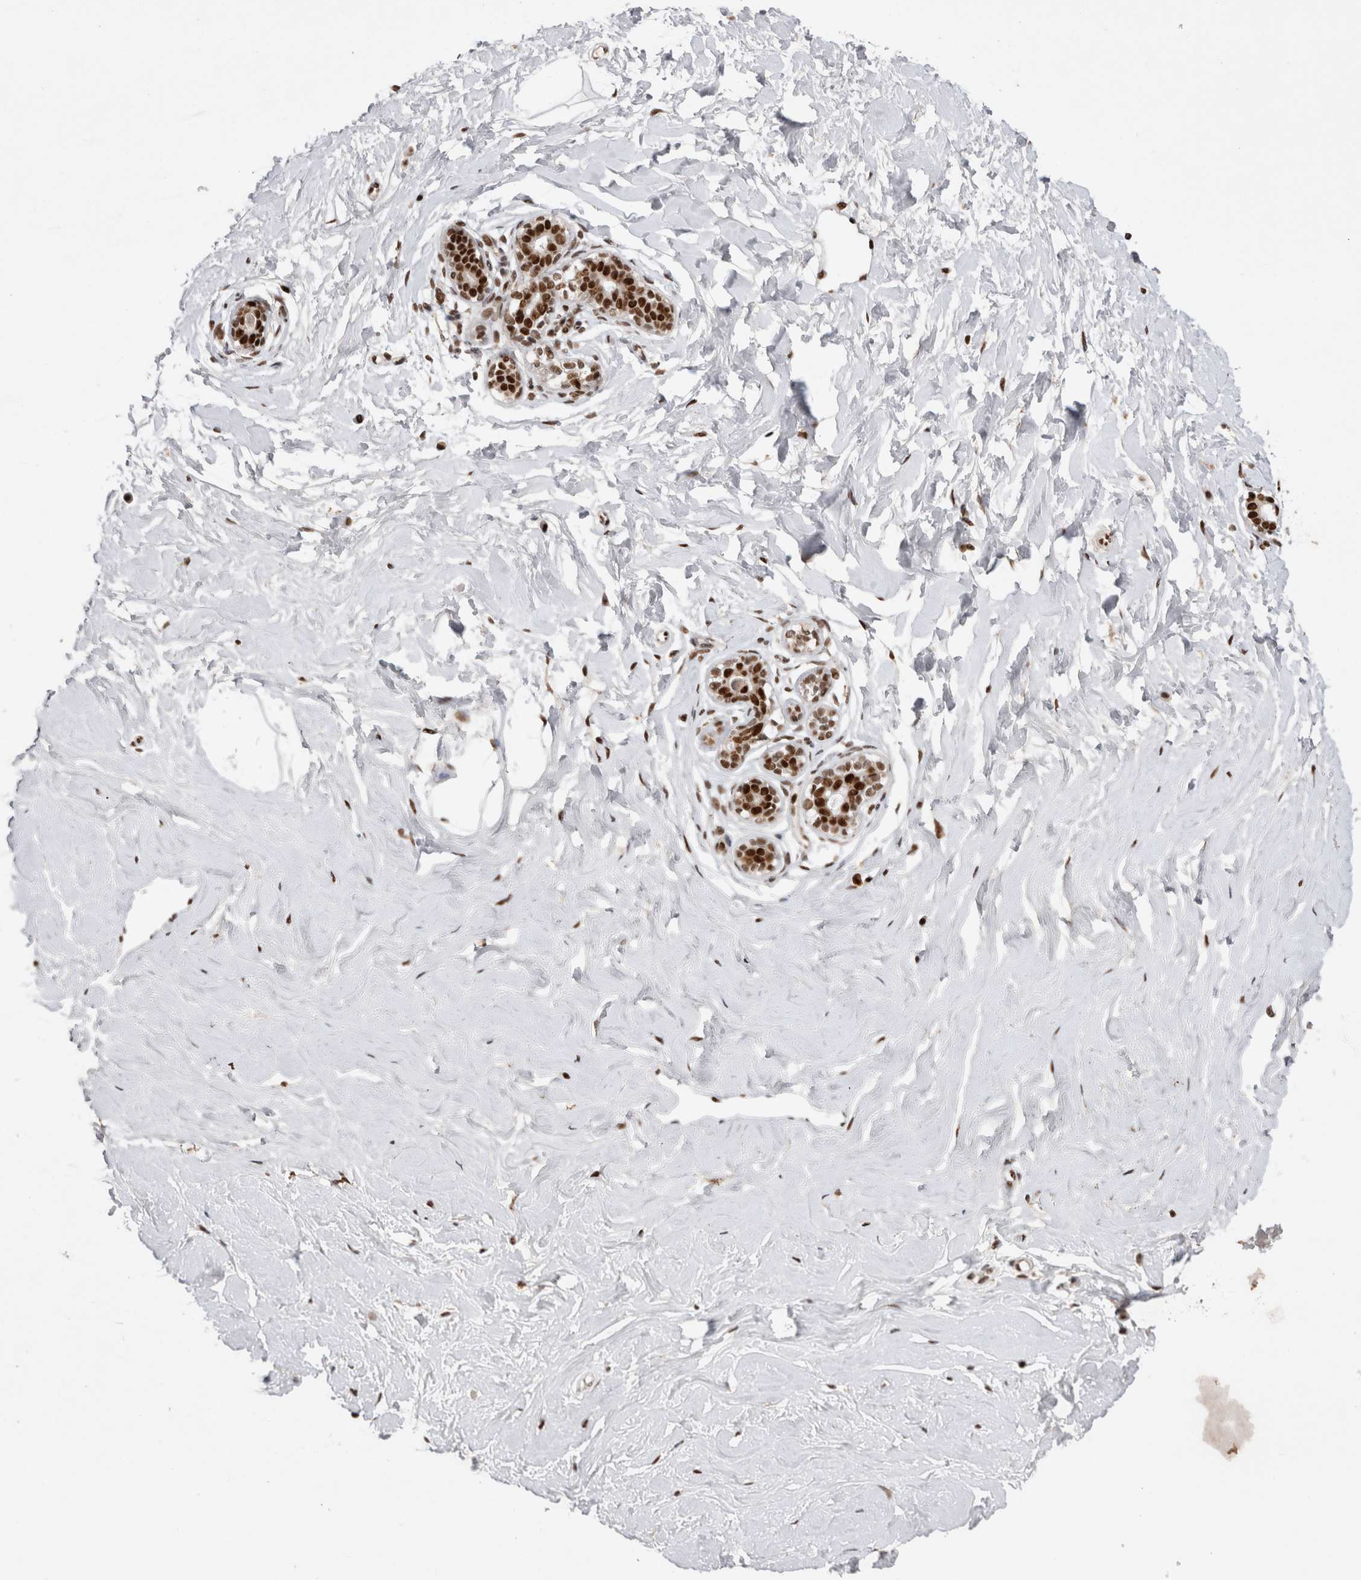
{"staining": {"intensity": "moderate", "quantity": ">75%", "location": "nuclear"}, "tissue": "breast", "cell_type": "Adipocytes", "image_type": "normal", "snomed": [{"axis": "morphology", "description": "Normal tissue, NOS"}, {"axis": "morphology", "description": "Adenoma, NOS"}, {"axis": "topography", "description": "Breast"}], "caption": "Adipocytes demonstrate medium levels of moderate nuclear positivity in approximately >75% of cells in unremarkable breast.", "gene": "EYA2", "patient": {"sex": "female", "age": 23}}